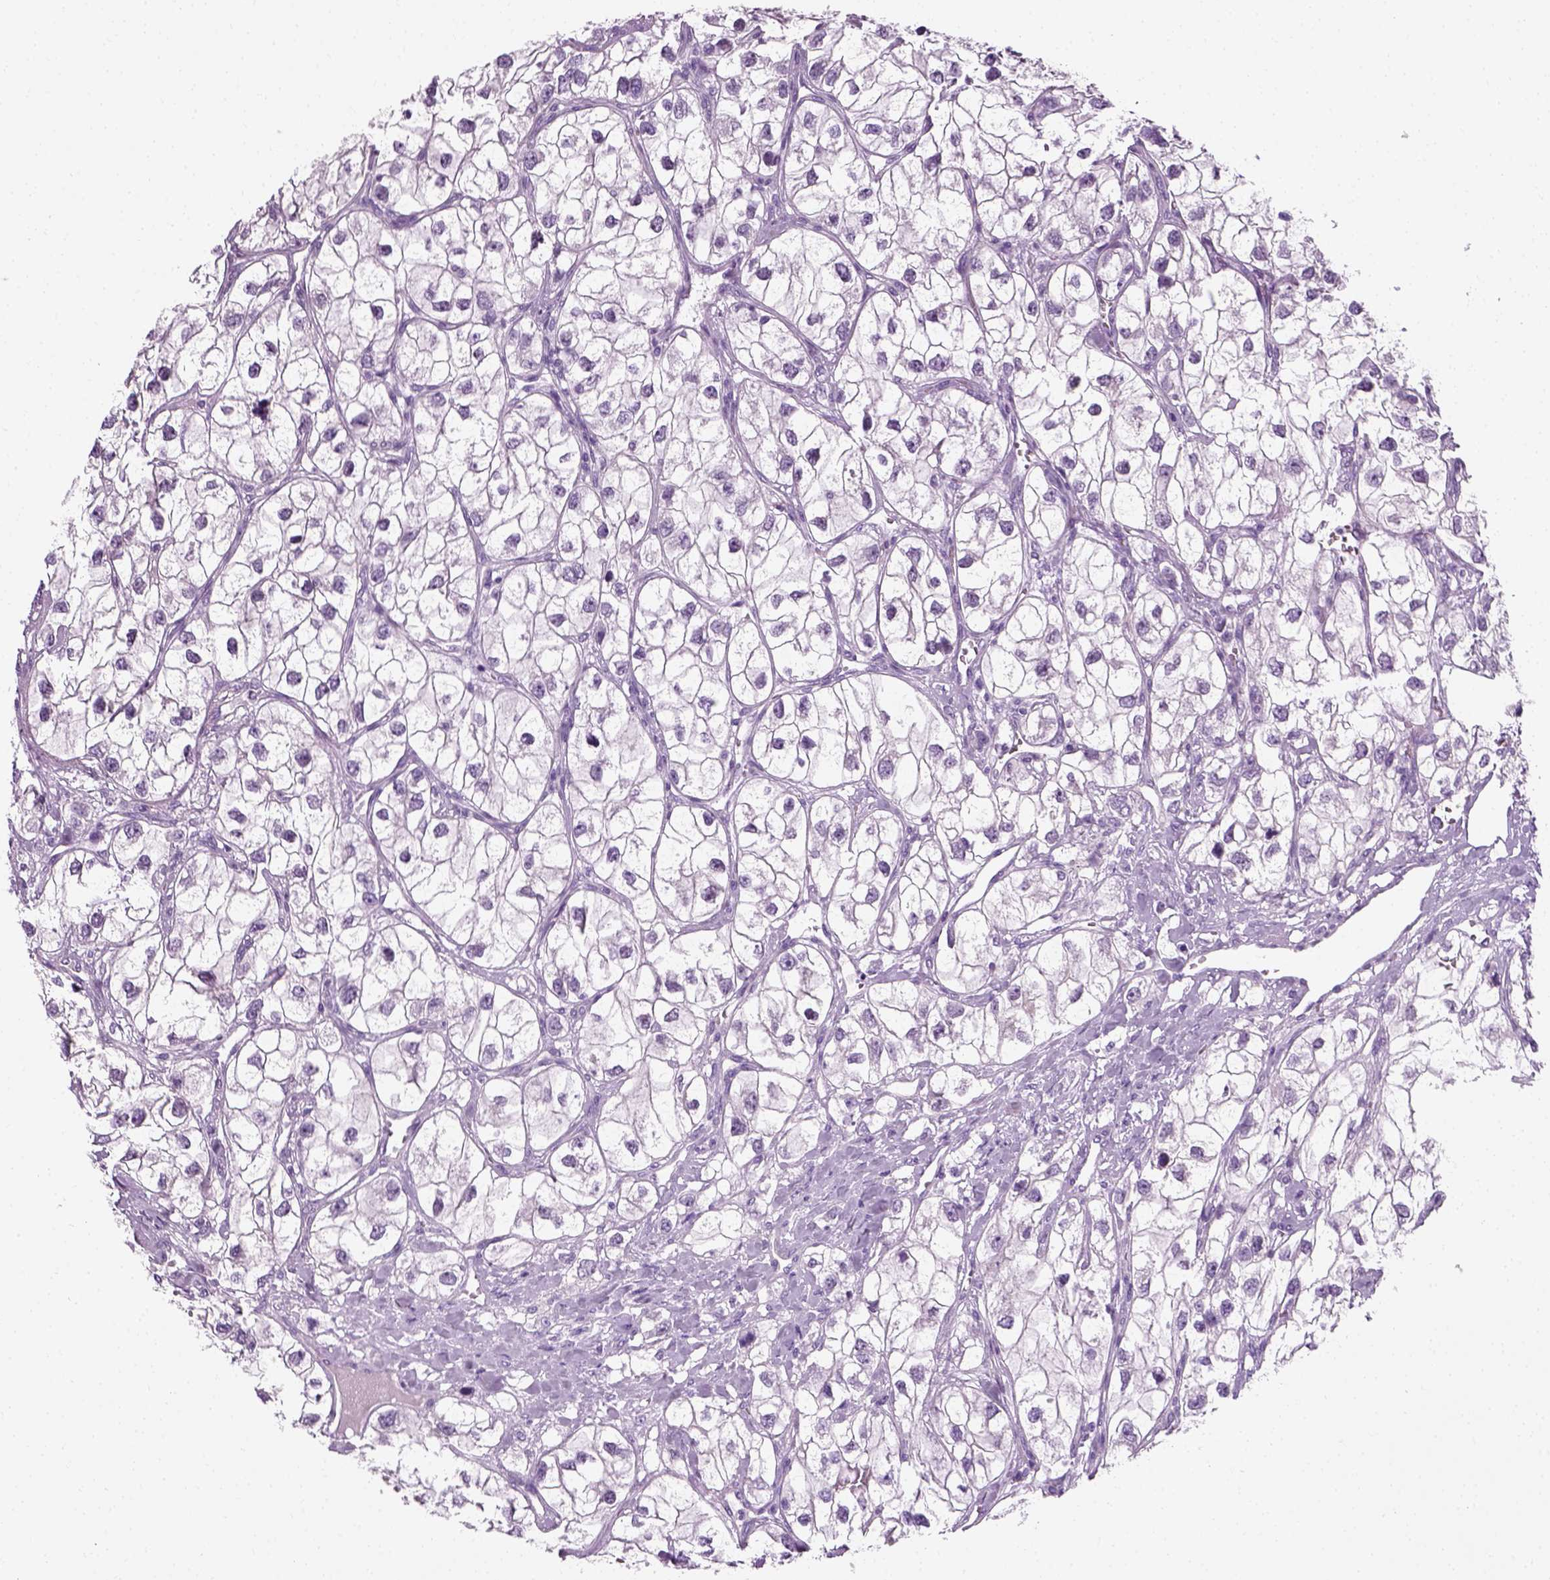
{"staining": {"intensity": "negative", "quantity": "none", "location": "none"}, "tissue": "renal cancer", "cell_type": "Tumor cells", "image_type": "cancer", "snomed": [{"axis": "morphology", "description": "Adenocarcinoma, NOS"}, {"axis": "topography", "description": "Kidney"}], "caption": "This is an IHC micrograph of human renal cancer. There is no staining in tumor cells.", "gene": "SPATA31E1", "patient": {"sex": "male", "age": 59}}